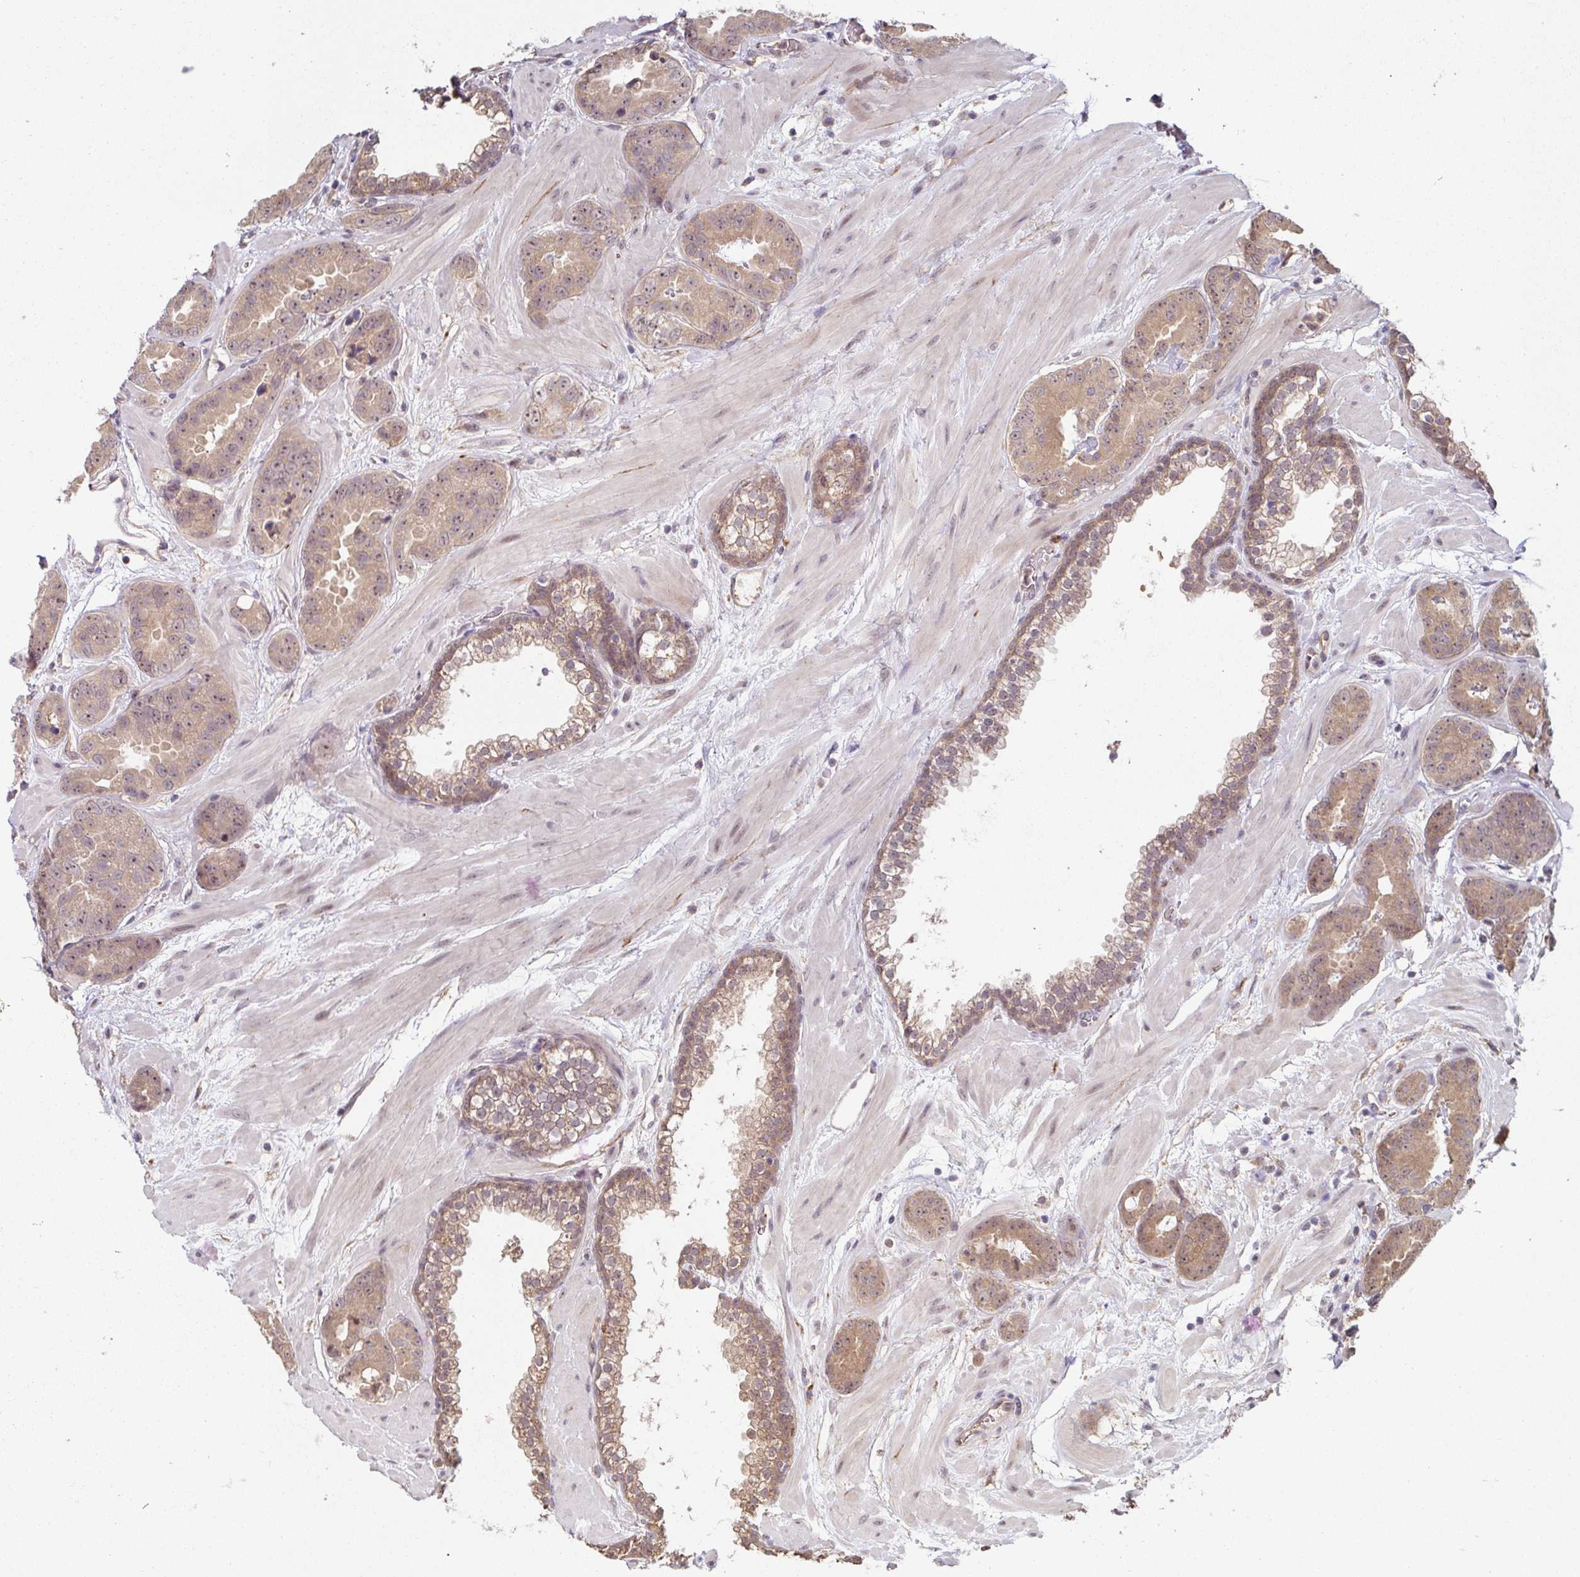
{"staining": {"intensity": "weak", "quantity": ">75%", "location": "cytoplasmic/membranous,nuclear"}, "tissue": "prostate cancer", "cell_type": "Tumor cells", "image_type": "cancer", "snomed": [{"axis": "morphology", "description": "Adenocarcinoma, Low grade"}, {"axis": "topography", "description": "Prostate"}], "caption": "Prostate cancer stained with a brown dye shows weak cytoplasmic/membranous and nuclear positive expression in approximately >75% of tumor cells.", "gene": "STYXL1", "patient": {"sex": "male", "age": 62}}